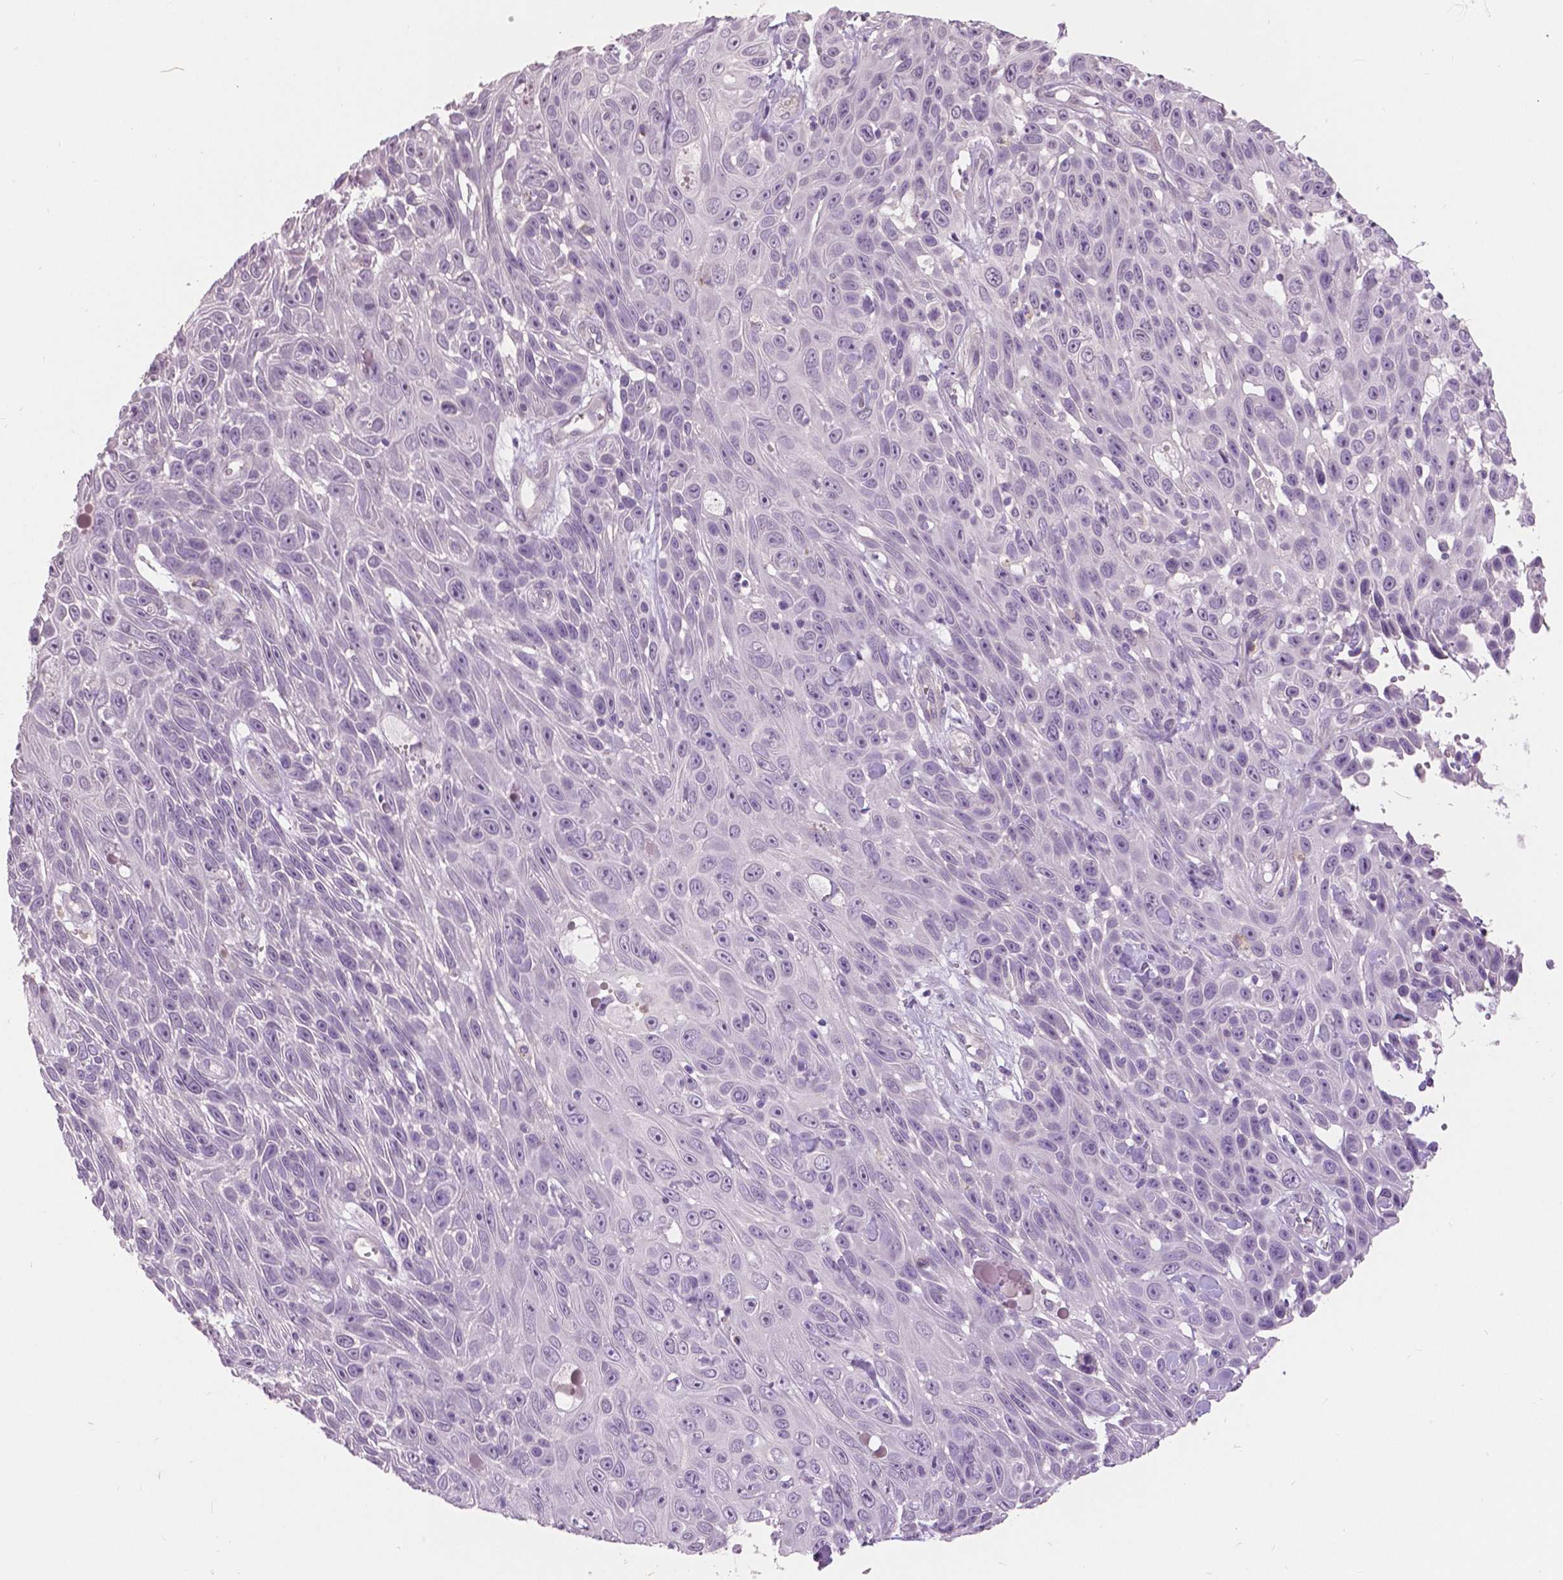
{"staining": {"intensity": "negative", "quantity": "none", "location": "none"}, "tissue": "skin cancer", "cell_type": "Tumor cells", "image_type": "cancer", "snomed": [{"axis": "morphology", "description": "Squamous cell carcinoma, NOS"}, {"axis": "topography", "description": "Skin"}], "caption": "Immunohistochemical staining of skin squamous cell carcinoma exhibits no significant staining in tumor cells.", "gene": "GRIN2A", "patient": {"sex": "male", "age": 82}}